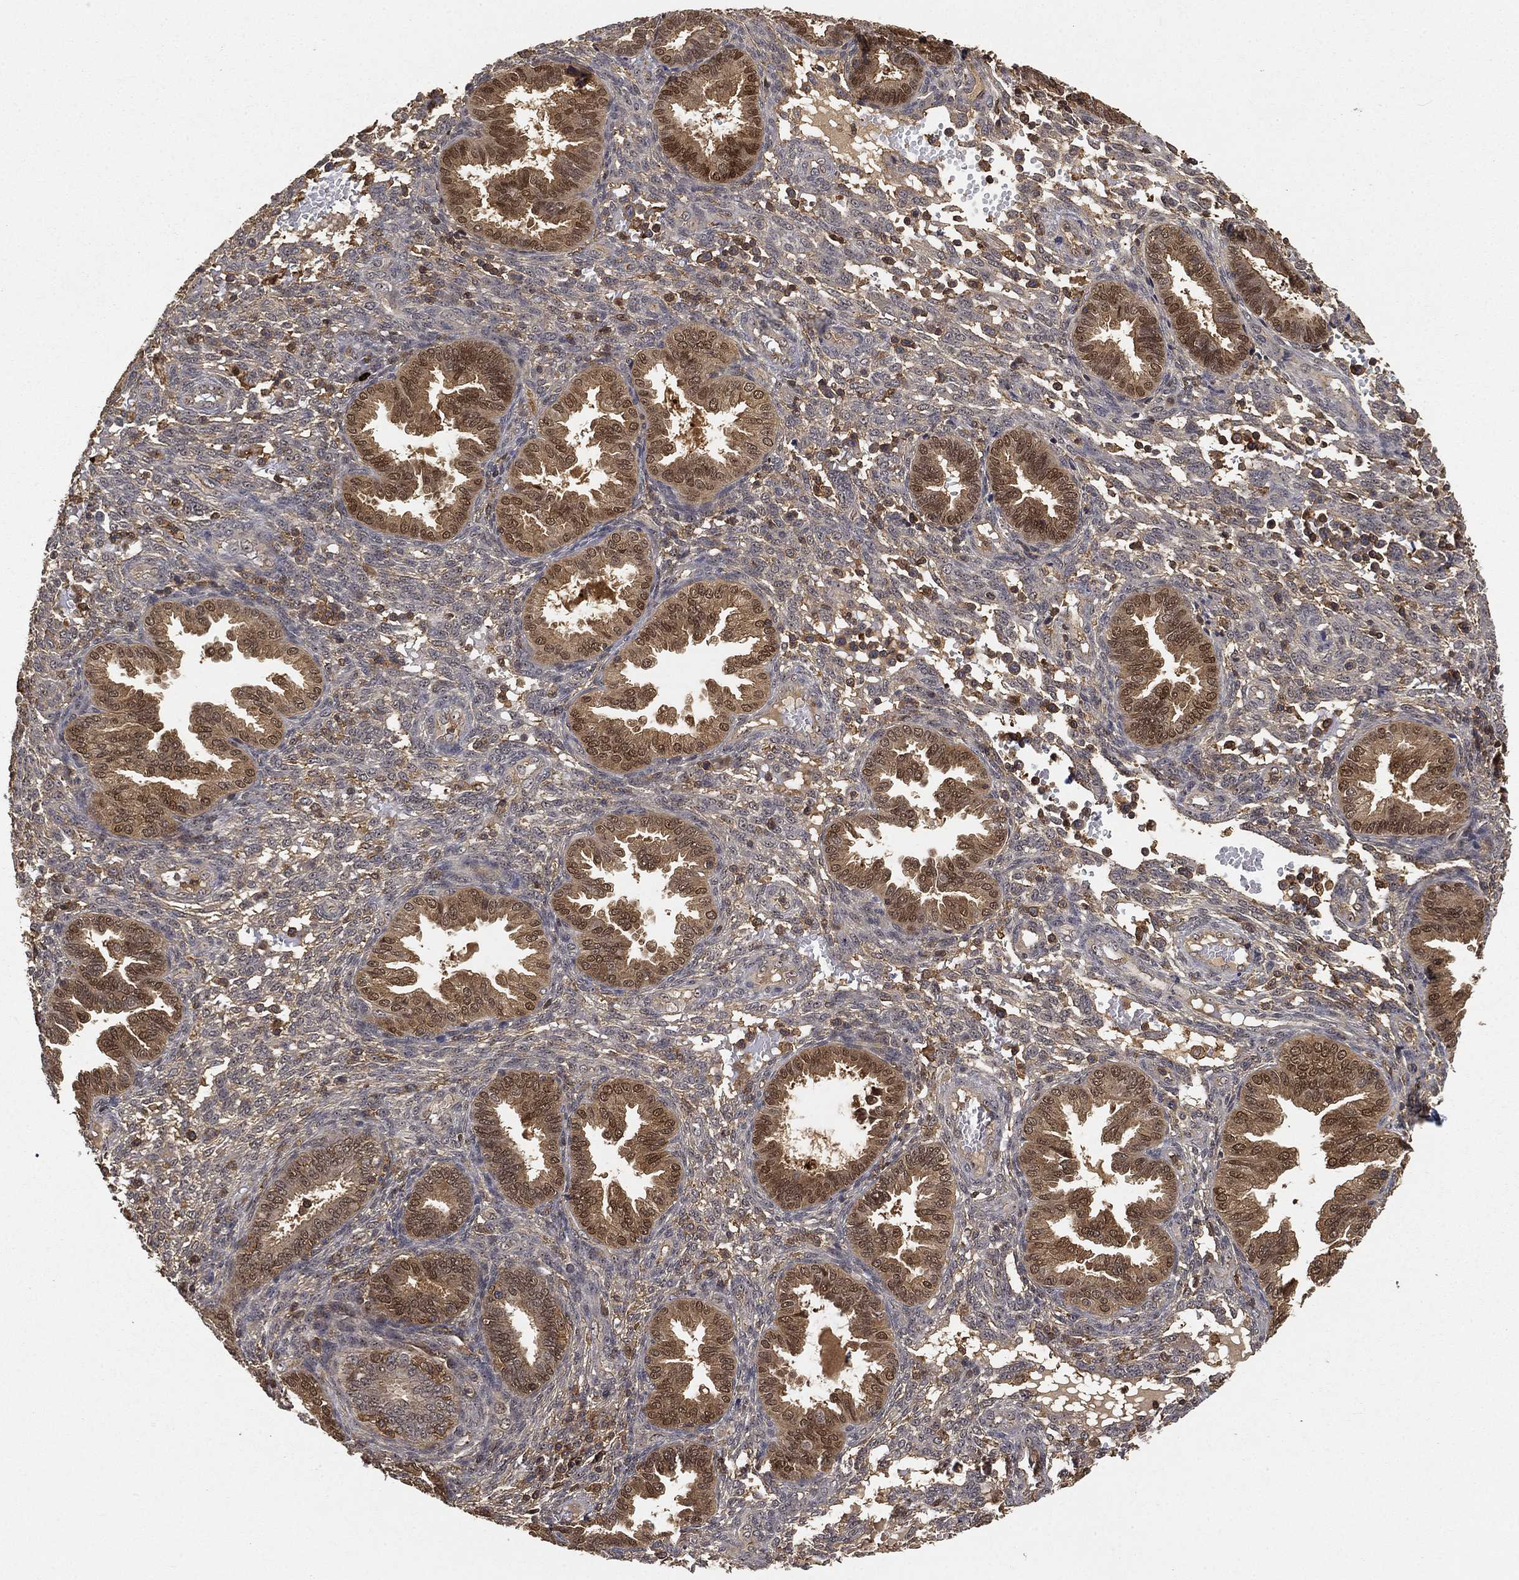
{"staining": {"intensity": "negative", "quantity": "none", "location": "none"}, "tissue": "endometrium", "cell_type": "Cells in endometrial stroma", "image_type": "normal", "snomed": [{"axis": "morphology", "description": "Normal tissue, NOS"}, {"axis": "topography", "description": "Endometrium"}], "caption": "DAB (3,3'-diaminobenzidine) immunohistochemical staining of normal human endometrium shows no significant positivity in cells in endometrial stroma.", "gene": "CRYL1", "patient": {"sex": "female", "age": 42}}